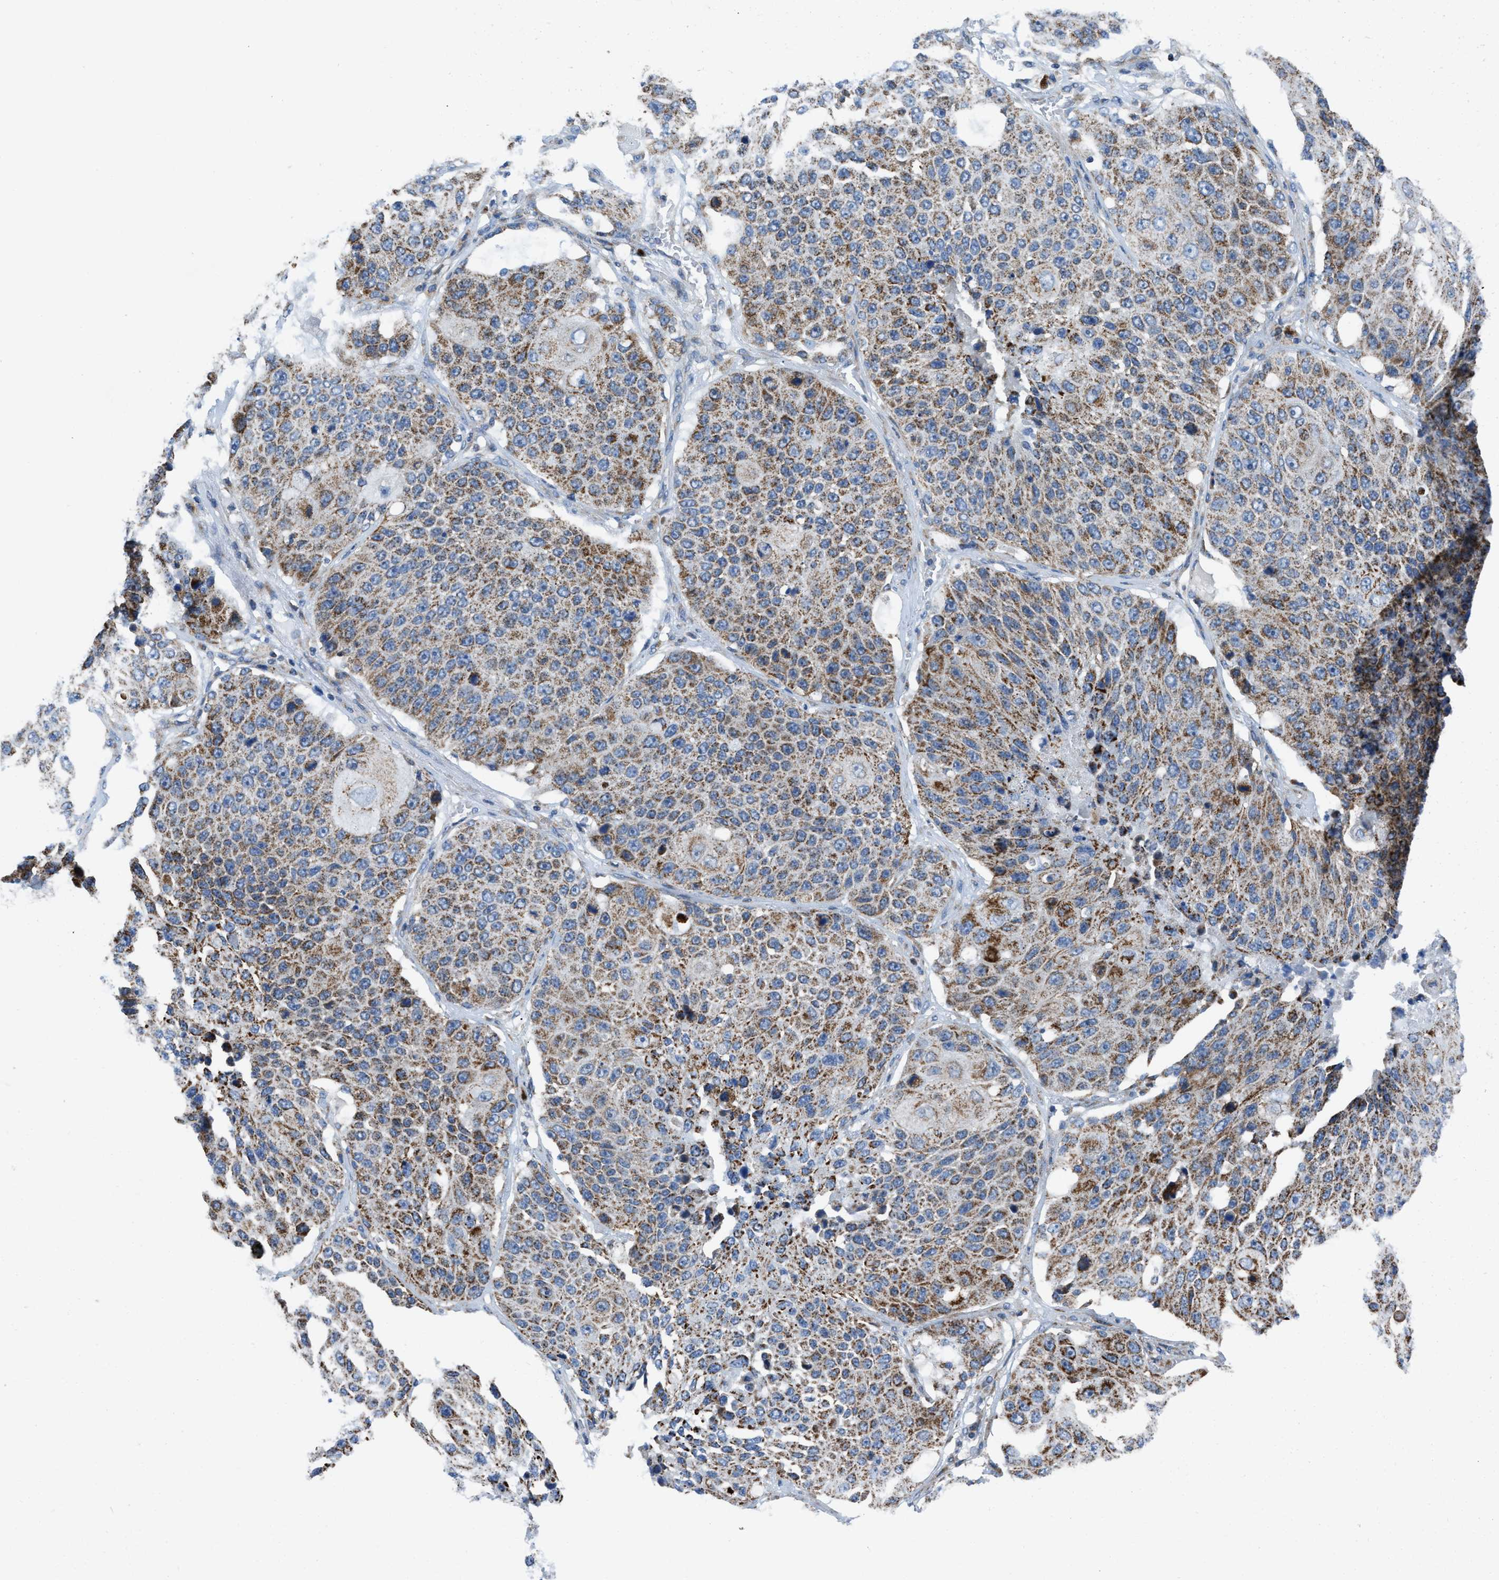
{"staining": {"intensity": "moderate", "quantity": ">75%", "location": "cytoplasmic/membranous"}, "tissue": "lung cancer", "cell_type": "Tumor cells", "image_type": "cancer", "snomed": [{"axis": "morphology", "description": "Squamous cell carcinoma, NOS"}, {"axis": "topography", "description": "Lung"}], "caption": "Immunohistochemistry histopathology image of neoplastic tissue: human lung cancer stained using IHC displays medium levels of moderate protein expression localized specifically in the cytoplasmic/membranous of tumor cells, appearing as a cytoplasmic/membranous brown color.", "gene": "ETFB", "patient": {"sex": "male", "age": 61}}